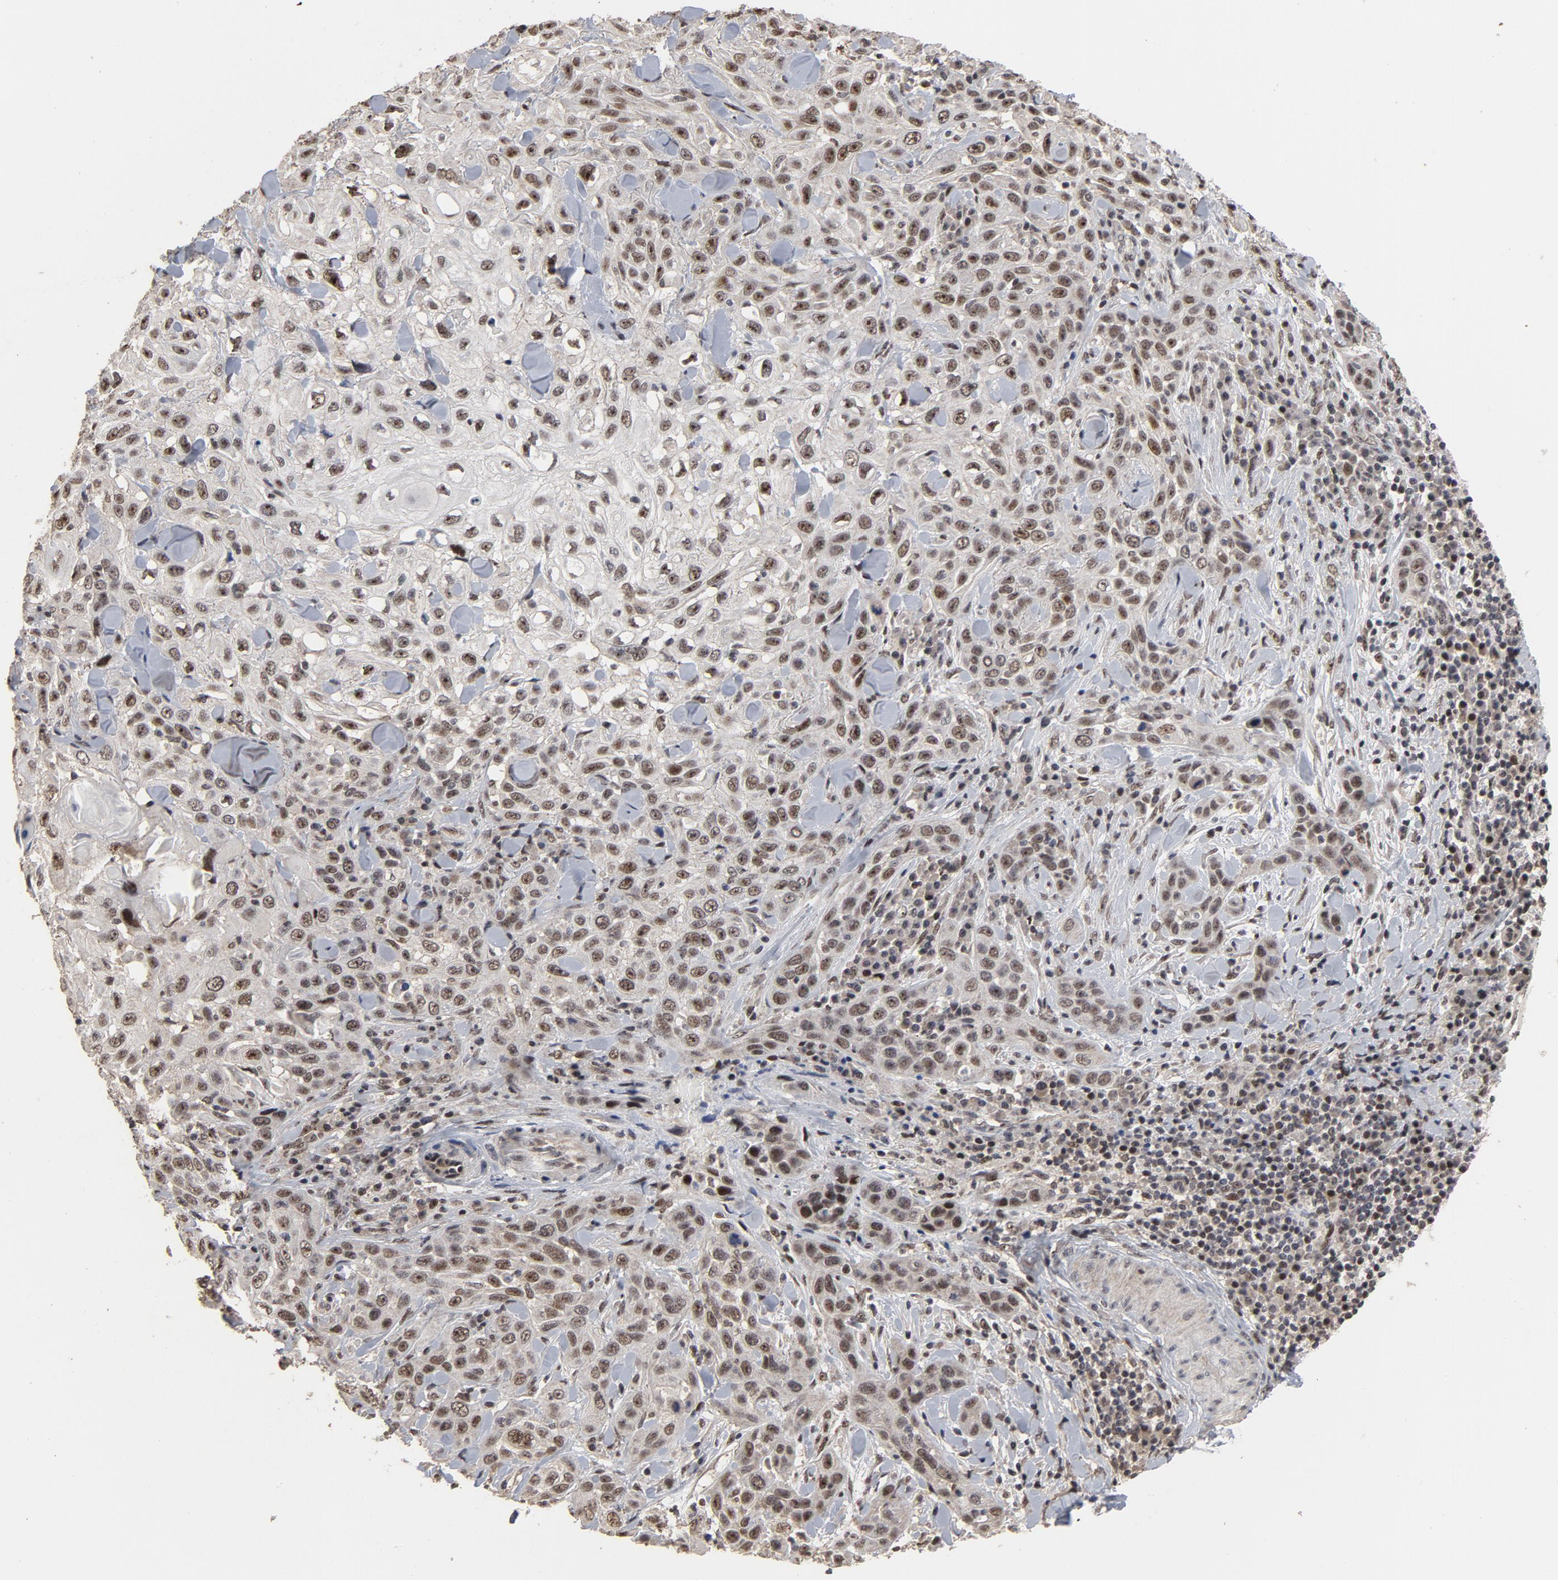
{"staining": {"intensity": "moderate", "quantity": "25%-75%", "location": "nuclear"}, "tissue": "skin cancer", "cell_type": "Tumor cells", "image_type": "cancer", "snomed": [{"axis": "morphology", "description": "Squamous cell carcinoma, NOS"}, {"axis": "topography", "description": "Skin"}], "caption": "DAB (3,3'-diaminobenzidine) immunohistochemical staining of squamous cell carcinoma (skin) exhibits moderate nuclear protein staining in about 25%-75% of tumor cells. The protein is stained brown, and the nuclei are stained in blue (DAB (3,3'-diaminobenzidine) IHC with brightfield microscopy, high magnification).", "gene": "TP53RK", "patient": {"sex": "male", "age": 84}}